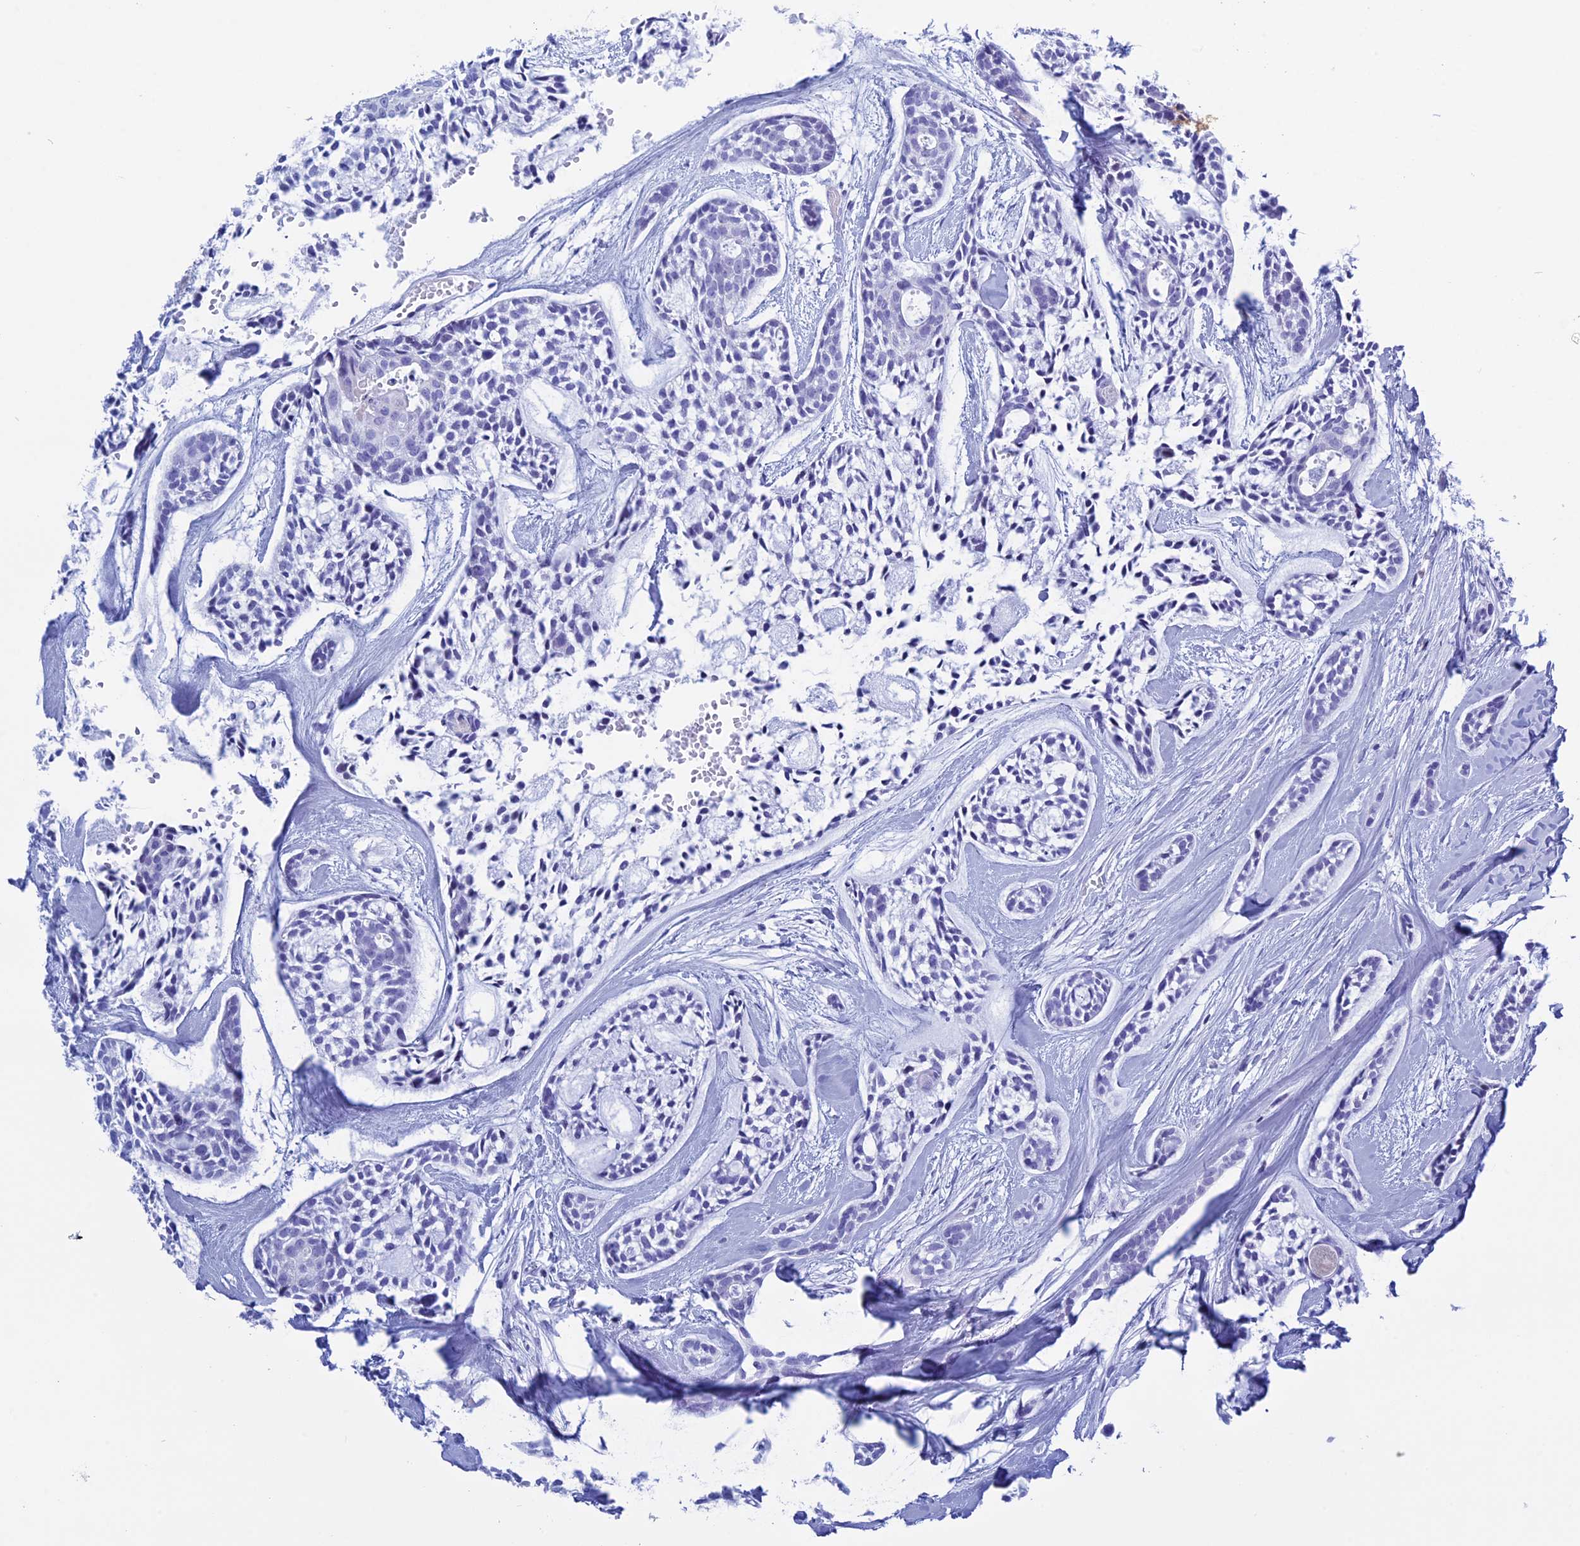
{"staining": {"intensity": "negative", "quantity": "none", "location": "none"}, "tissue": "head and neck cancer", "cell_type": "Tumor cells", "image_type": "cancer", "snomed": [{"axis": "morphology", "description": "Adenocarcinoma, NOS"}, {"axis": "topography", "description": "Subcutis"}, {"axis": "topography", "description": "Head-Neck"}], "caption": "High magnification brightfield microscopy of head and neck adenocarcinoma stained with DAB (3,3'-diaminobenzidine) (brown) and counterstained with hematoxylin (blue): tumor cells show no significant positivity.", "gene": "KCTD21", "patient": {"sex": "female", "age": 73}}